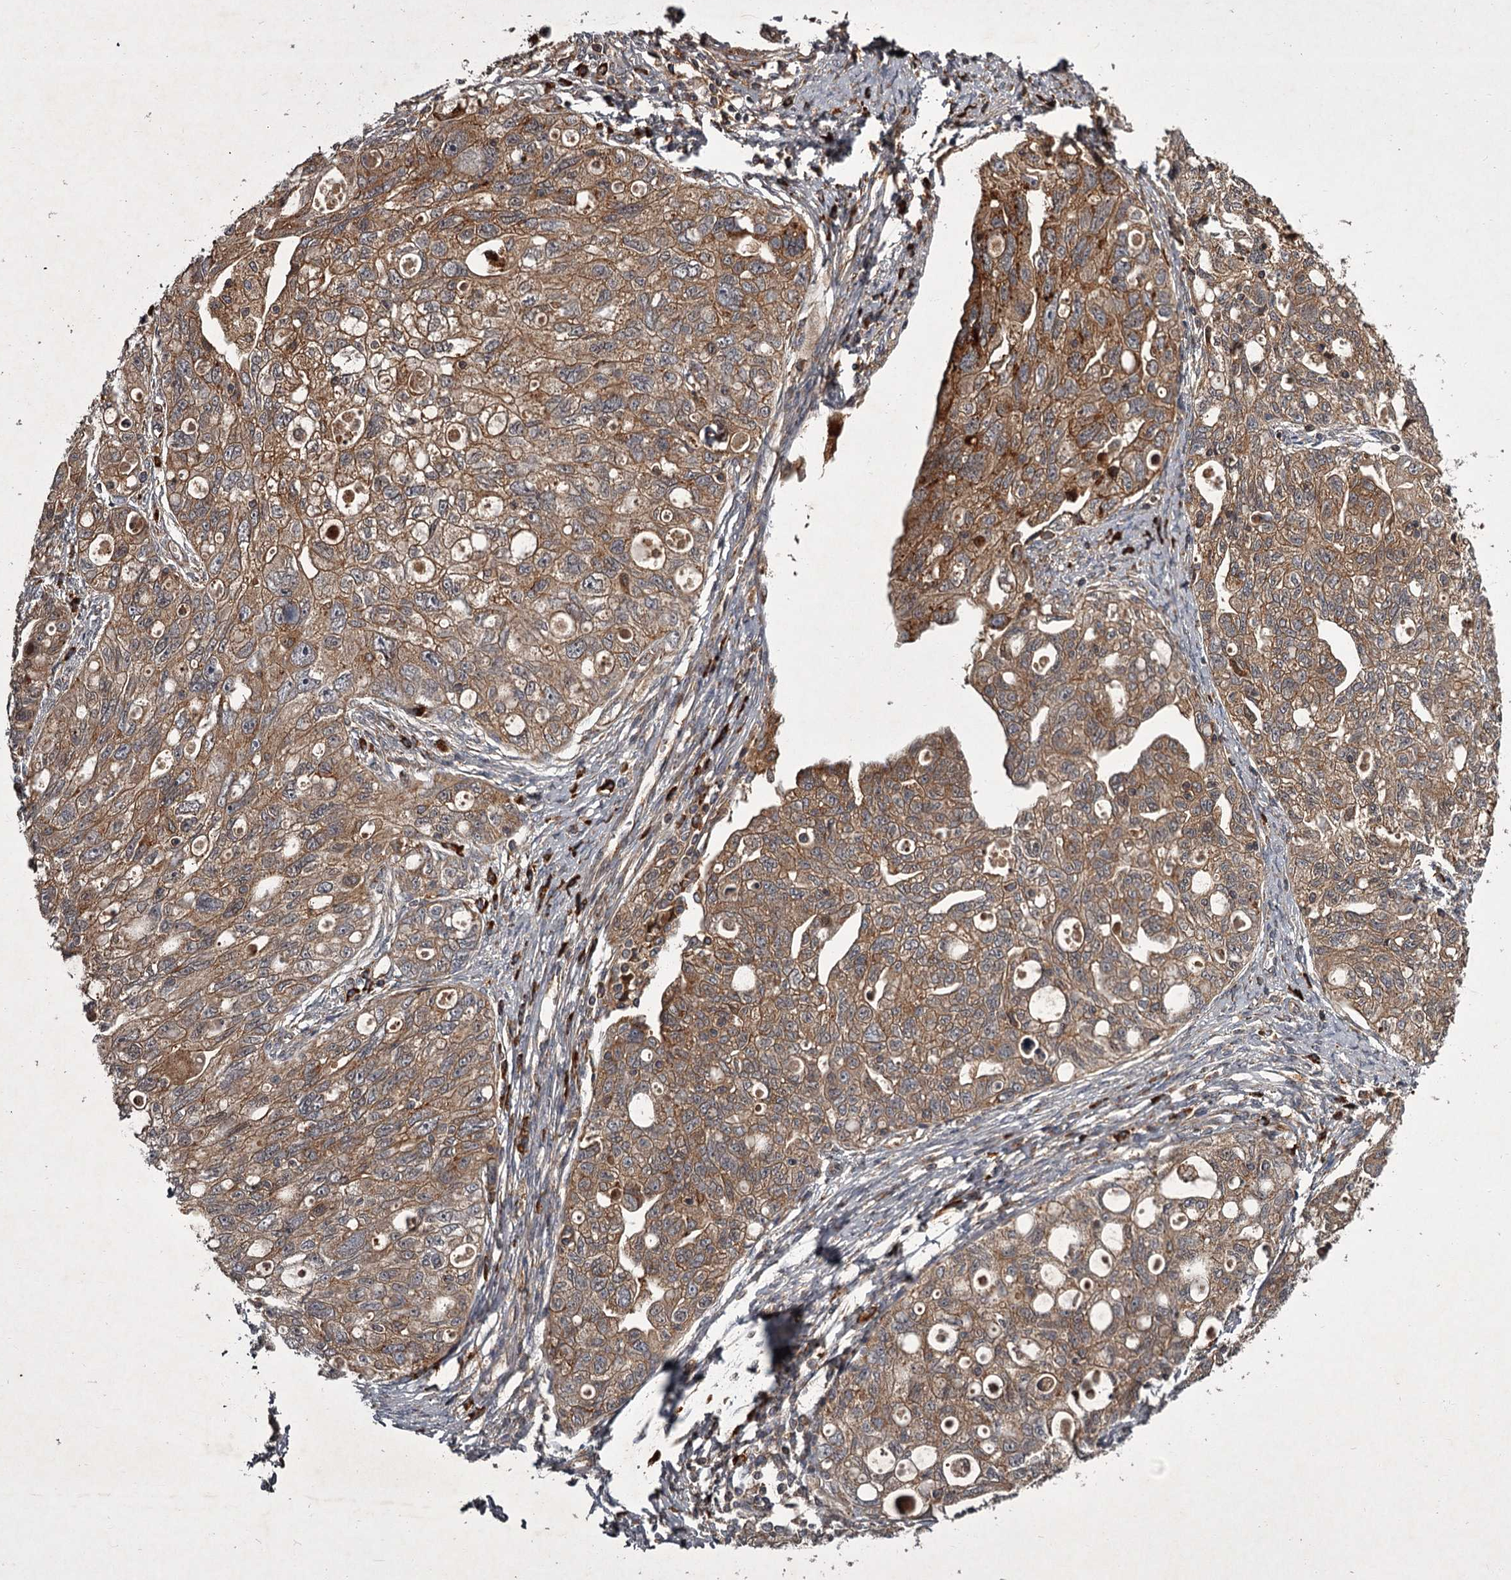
{"staining": {"intensity": "moderate", "quantity": ">75%", "location": "cytoplasmic/membranous"}, "tissue": "ovarian cancer", "cell_type": "Tumor cells", "image_type": "cancer", "snomed": [{"axis": "morphology", "description": "Carcinoma, NOS"}, {"axis": "morphology", "description": "Cystadenocarcinoma, serous, NOS"}, {"axis": "topography", "description": "Ovary"}], "caption": "The image exhibits immunohistochemical staining of ovarian cancer. There is moderate cytoplasmic/membranous positivity is appreciated in approximately >75% of tumor cells.", "gene": "UNC93B1", "patient": {"sex": "female", "age": 69}}